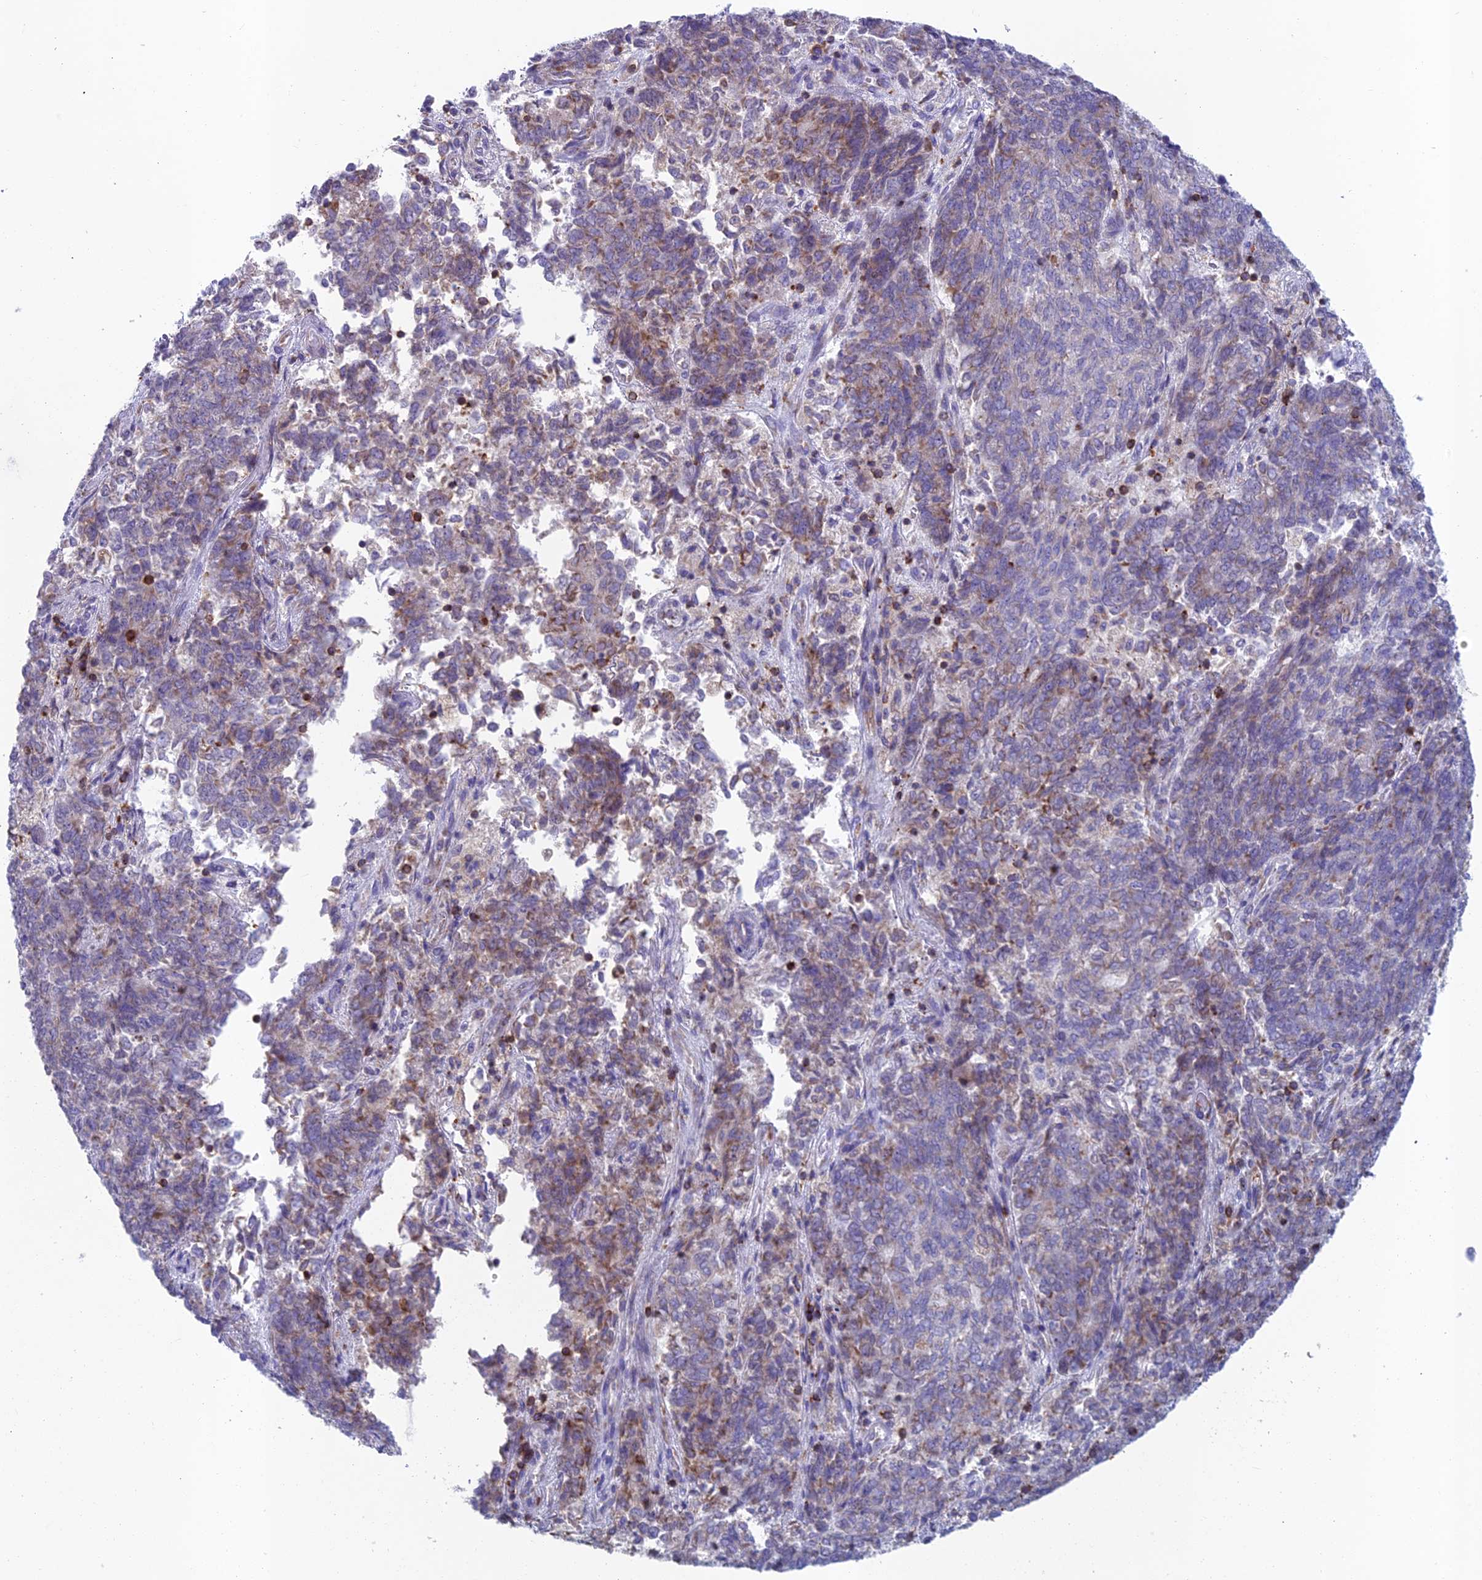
{"staining": {"intensity": "weak", "quantity": "<25%", "location": "cytoplasmic/membranous"}, "tissue": "endometrial cancer", "cell_type": "Tumor cells", "image_type": "cancer", "snomed": [{"axis": "morphology", "description": "Adenocarcinoma, NOS"}, {"axis": "topography", "description": "Endometrium"}], "caption": "DAB (3,3'-diaminobenzidine) immunohistochemical staining of endometrial cancer displays no significant staining in tumor cells.", "gene": "ABI3BP", "patient": {"sex": "female", "age": 80}}